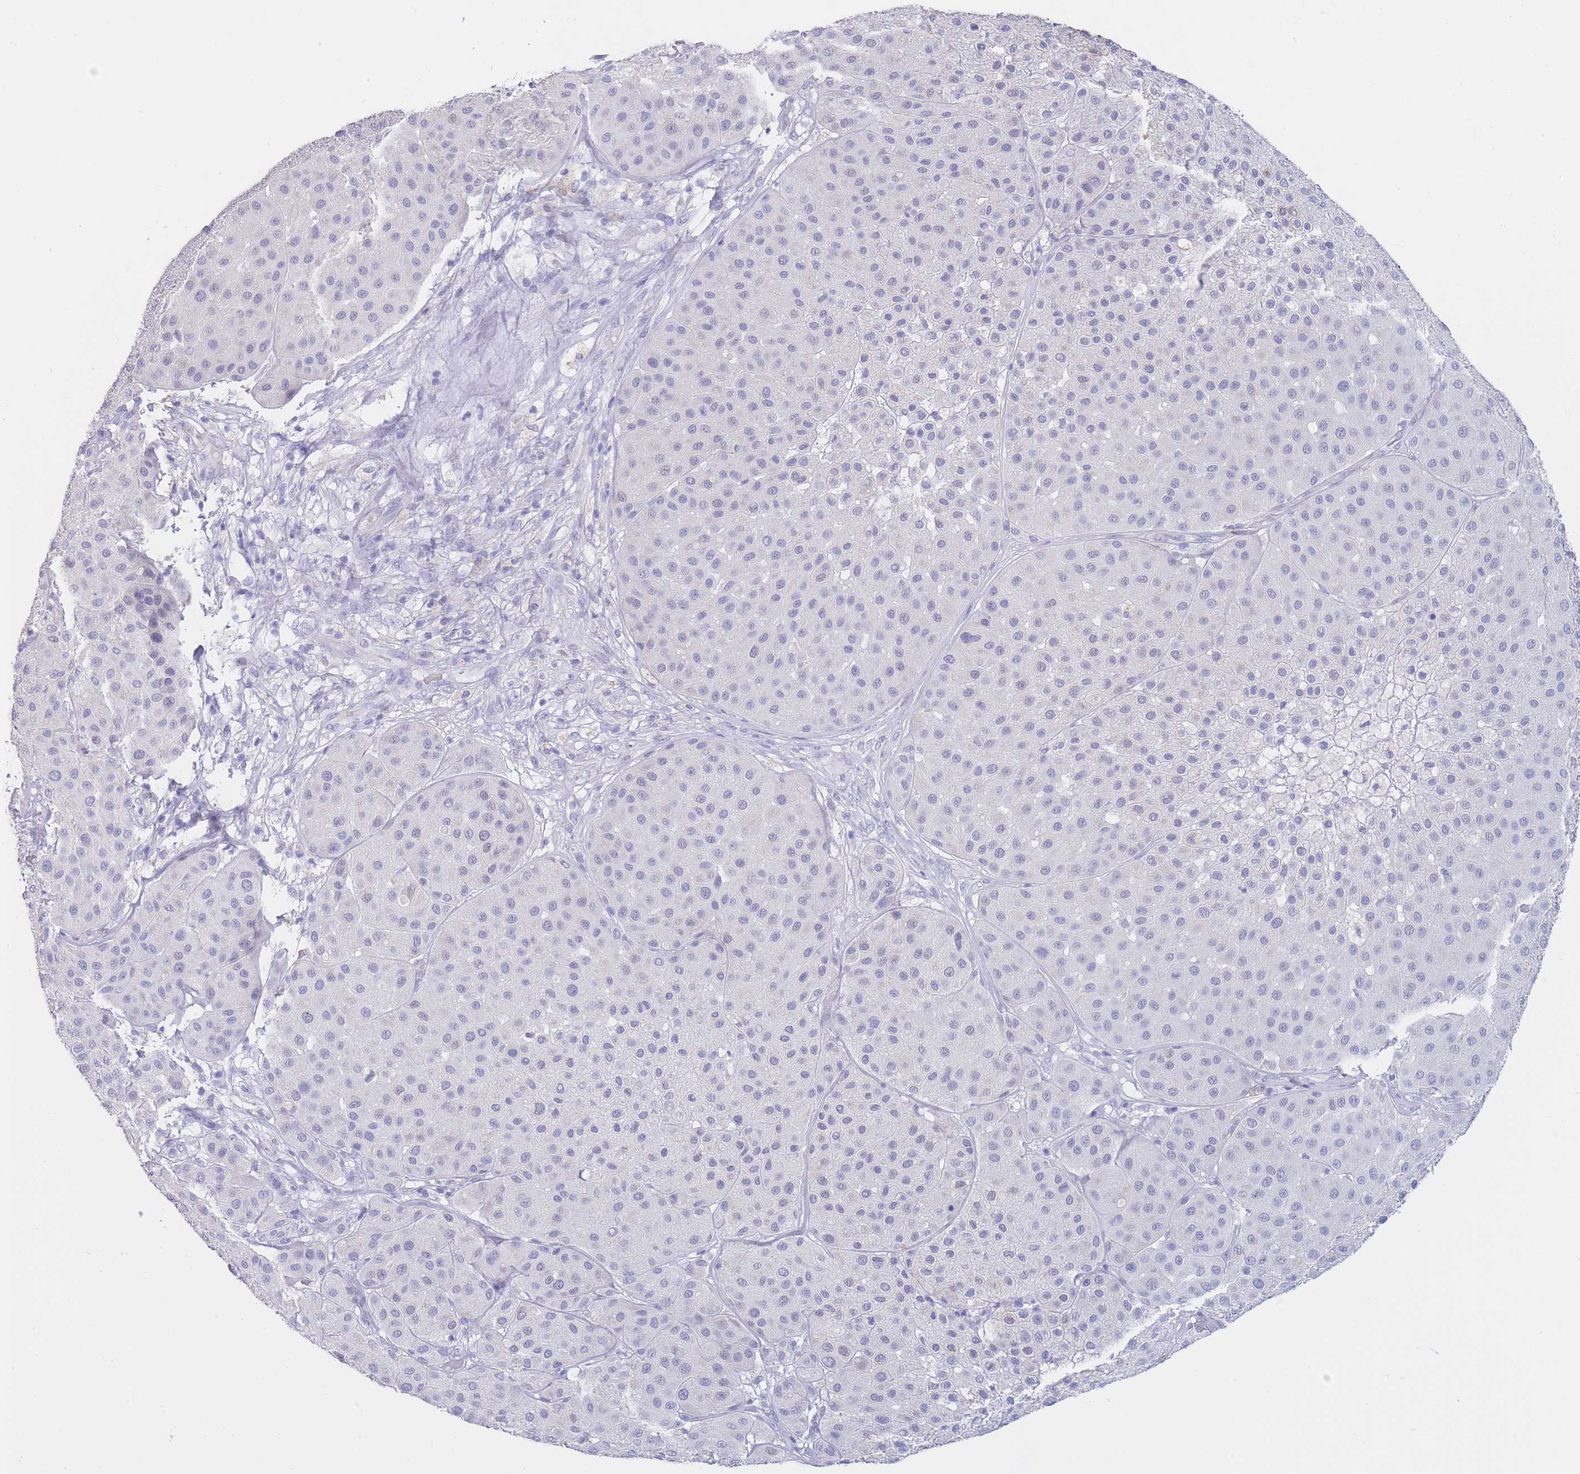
{"staining": {"intensity": "negative", "quantity": "none", "location": "none"}, "tissue": "melanoma", "cell_type": "Tumor cells", "image_type": "cancer", "snomed": [{"axis": "morphology", "description": "Malignant melanoma, Metastatic site"}, {"axis": "topography", "description": "Smooth muscle"}], "caption": "This is a photomicrograph of immunohistochemistry staining of malignant melanoma (metastatic site), which shows no staining in tumor cells. Nuclei are stained in blue.", "gene": "CD37", "patient": {"sex": "male", "age": 41}}